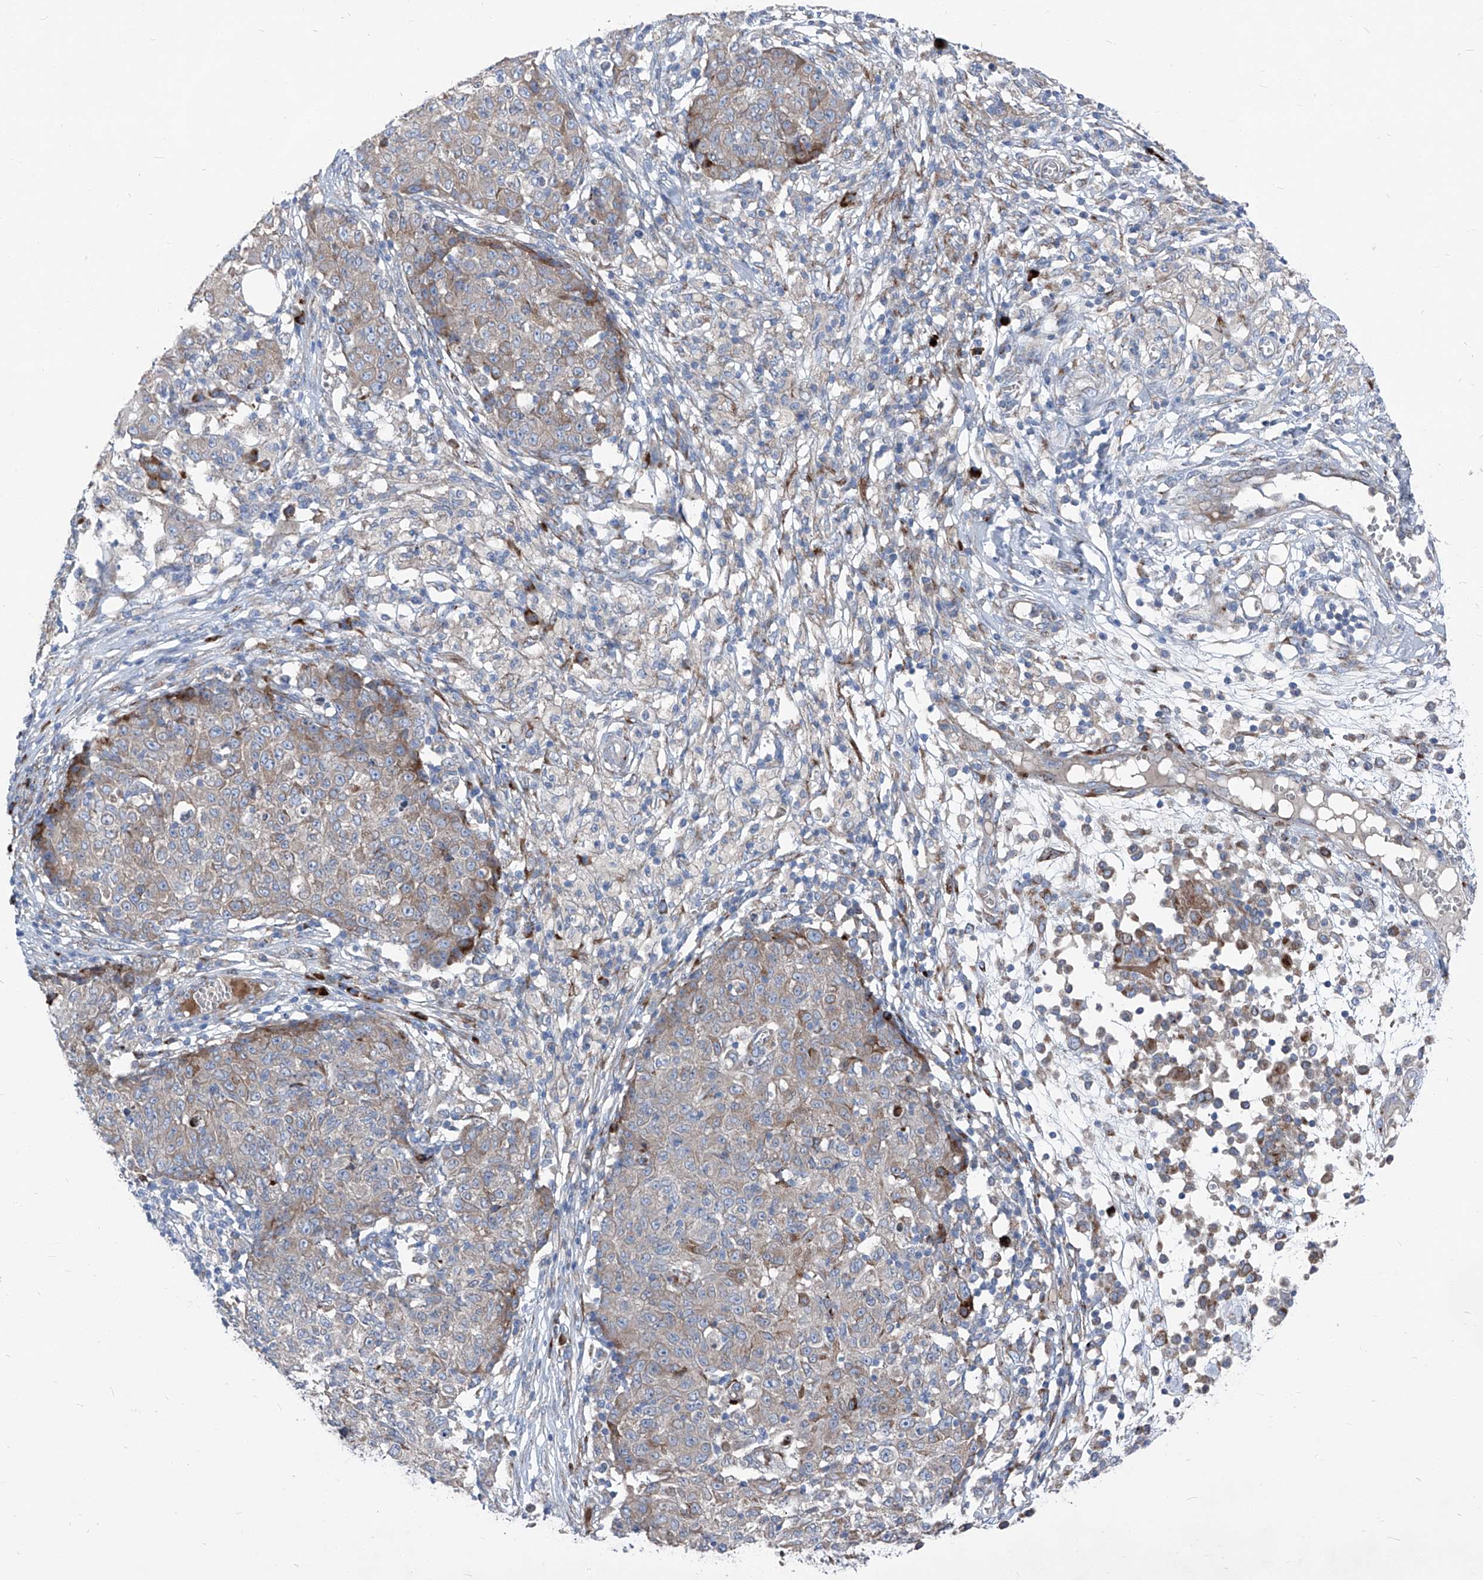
{"staining": {"intensity": "negative", "quantity": "none", "location": "none"}, "tissue": "ovarian cancer", "cell_type": "Tumor cells", "image_type": "cancer", "snomed": [{"axis": "morphology", "description": "Carcinoma, endometroid"}, {"axis": "topography", "description": "Ovary"}], "caption": "Micrograph shows no significant protein staining in tumor cells of endometroid carcinoma (ovarian).", "gene": "IFI27", "patient": {"sex": "female", "age": 42}}